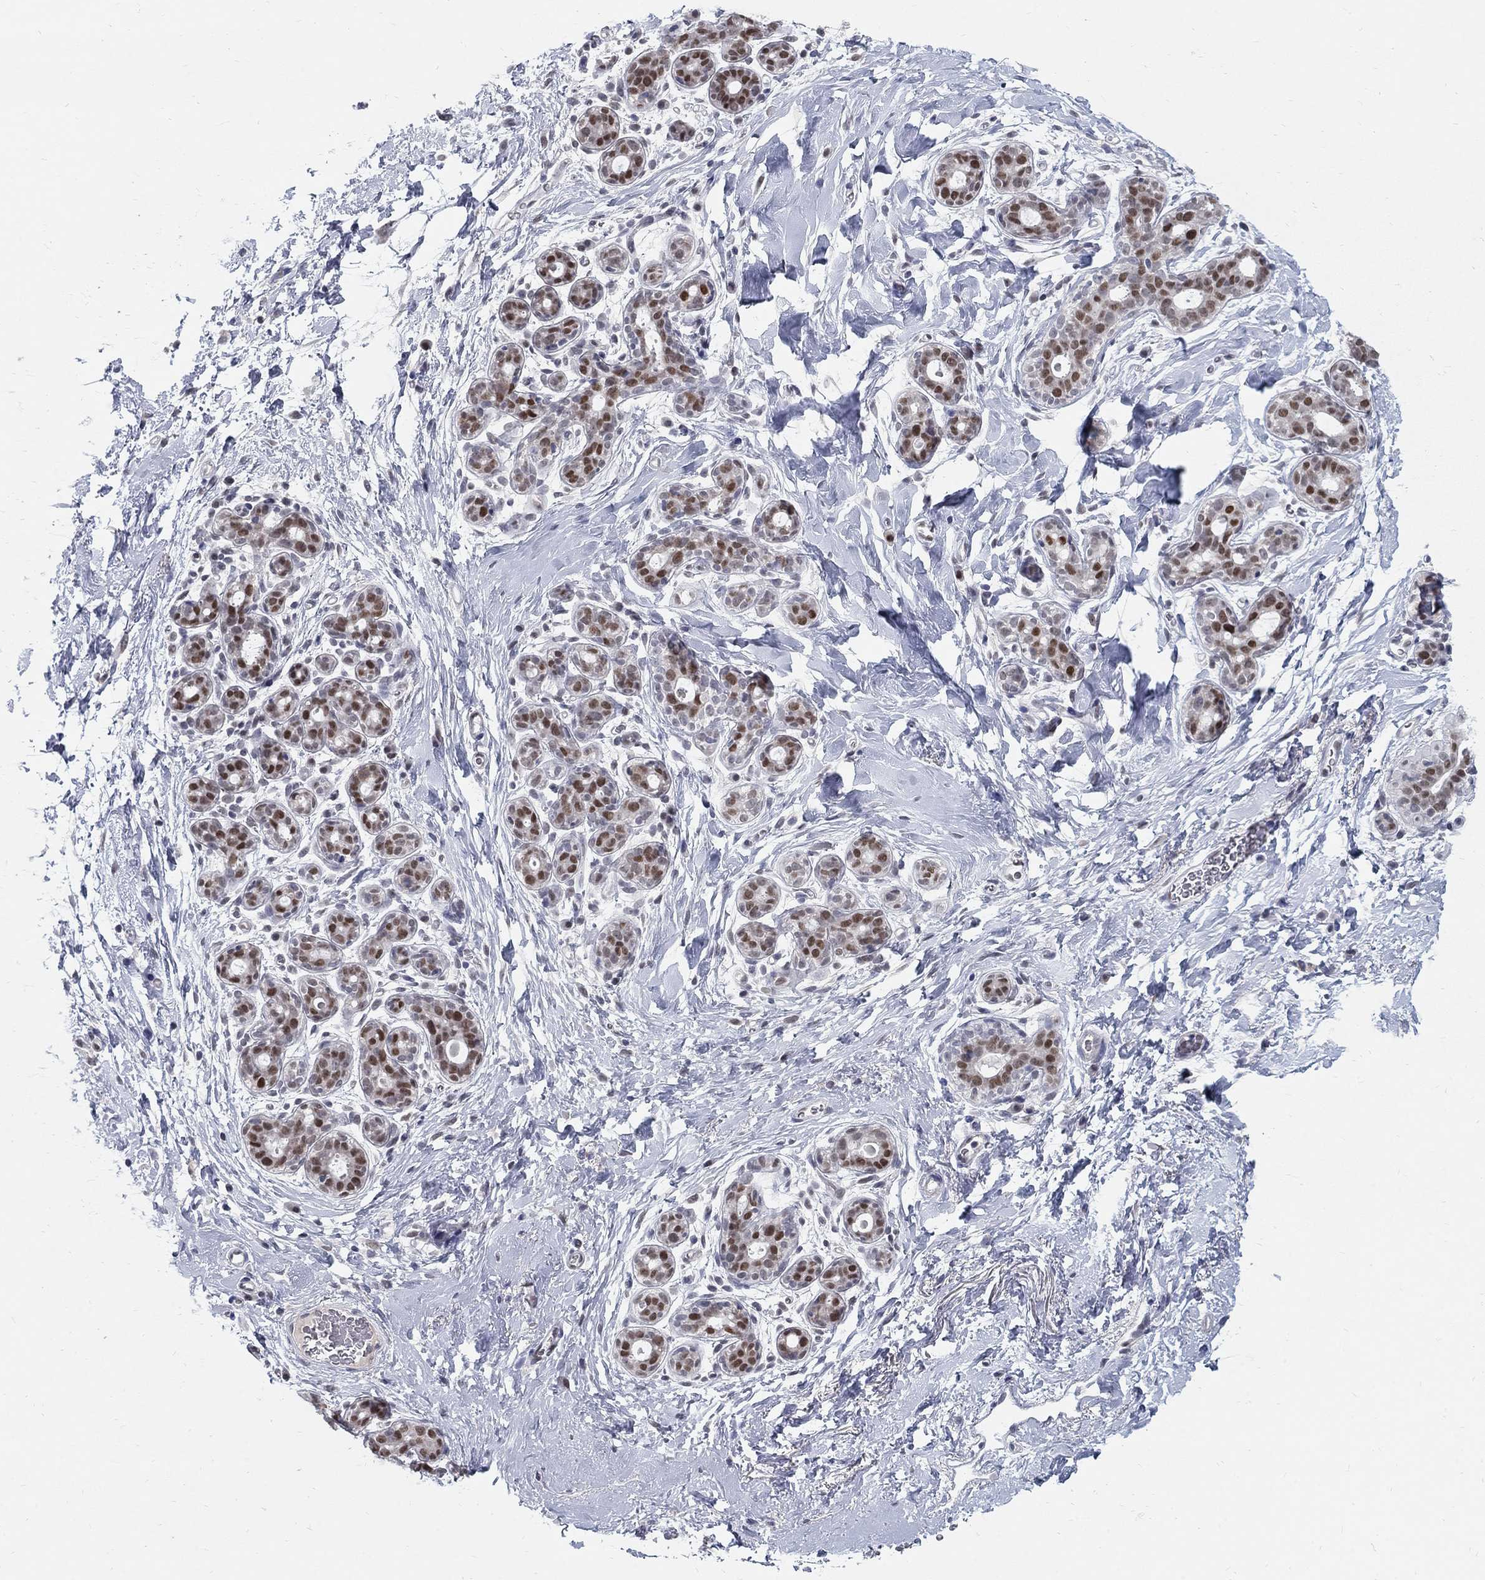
{"staining": {"intensity": "negative", "quantity": "none", "location": "none"}, "tissue": "breast", "cell_type": "Adipocytes", "image_type": "normal", "snomed": [{"axis": "morphology", "description": "Normal tissue, NOS"}, {"axis": "topography", "description": "Breast"}], "caption": "A photomicrograph of human breast is negative for staining in adipocytes. (DAB (3,3'-diaminobenzidine) immunohistochemistry (IHC) with hematoxylin counter stain).", "gene": "GCFC2", "patient": {"sex": "female", "age": 43}}